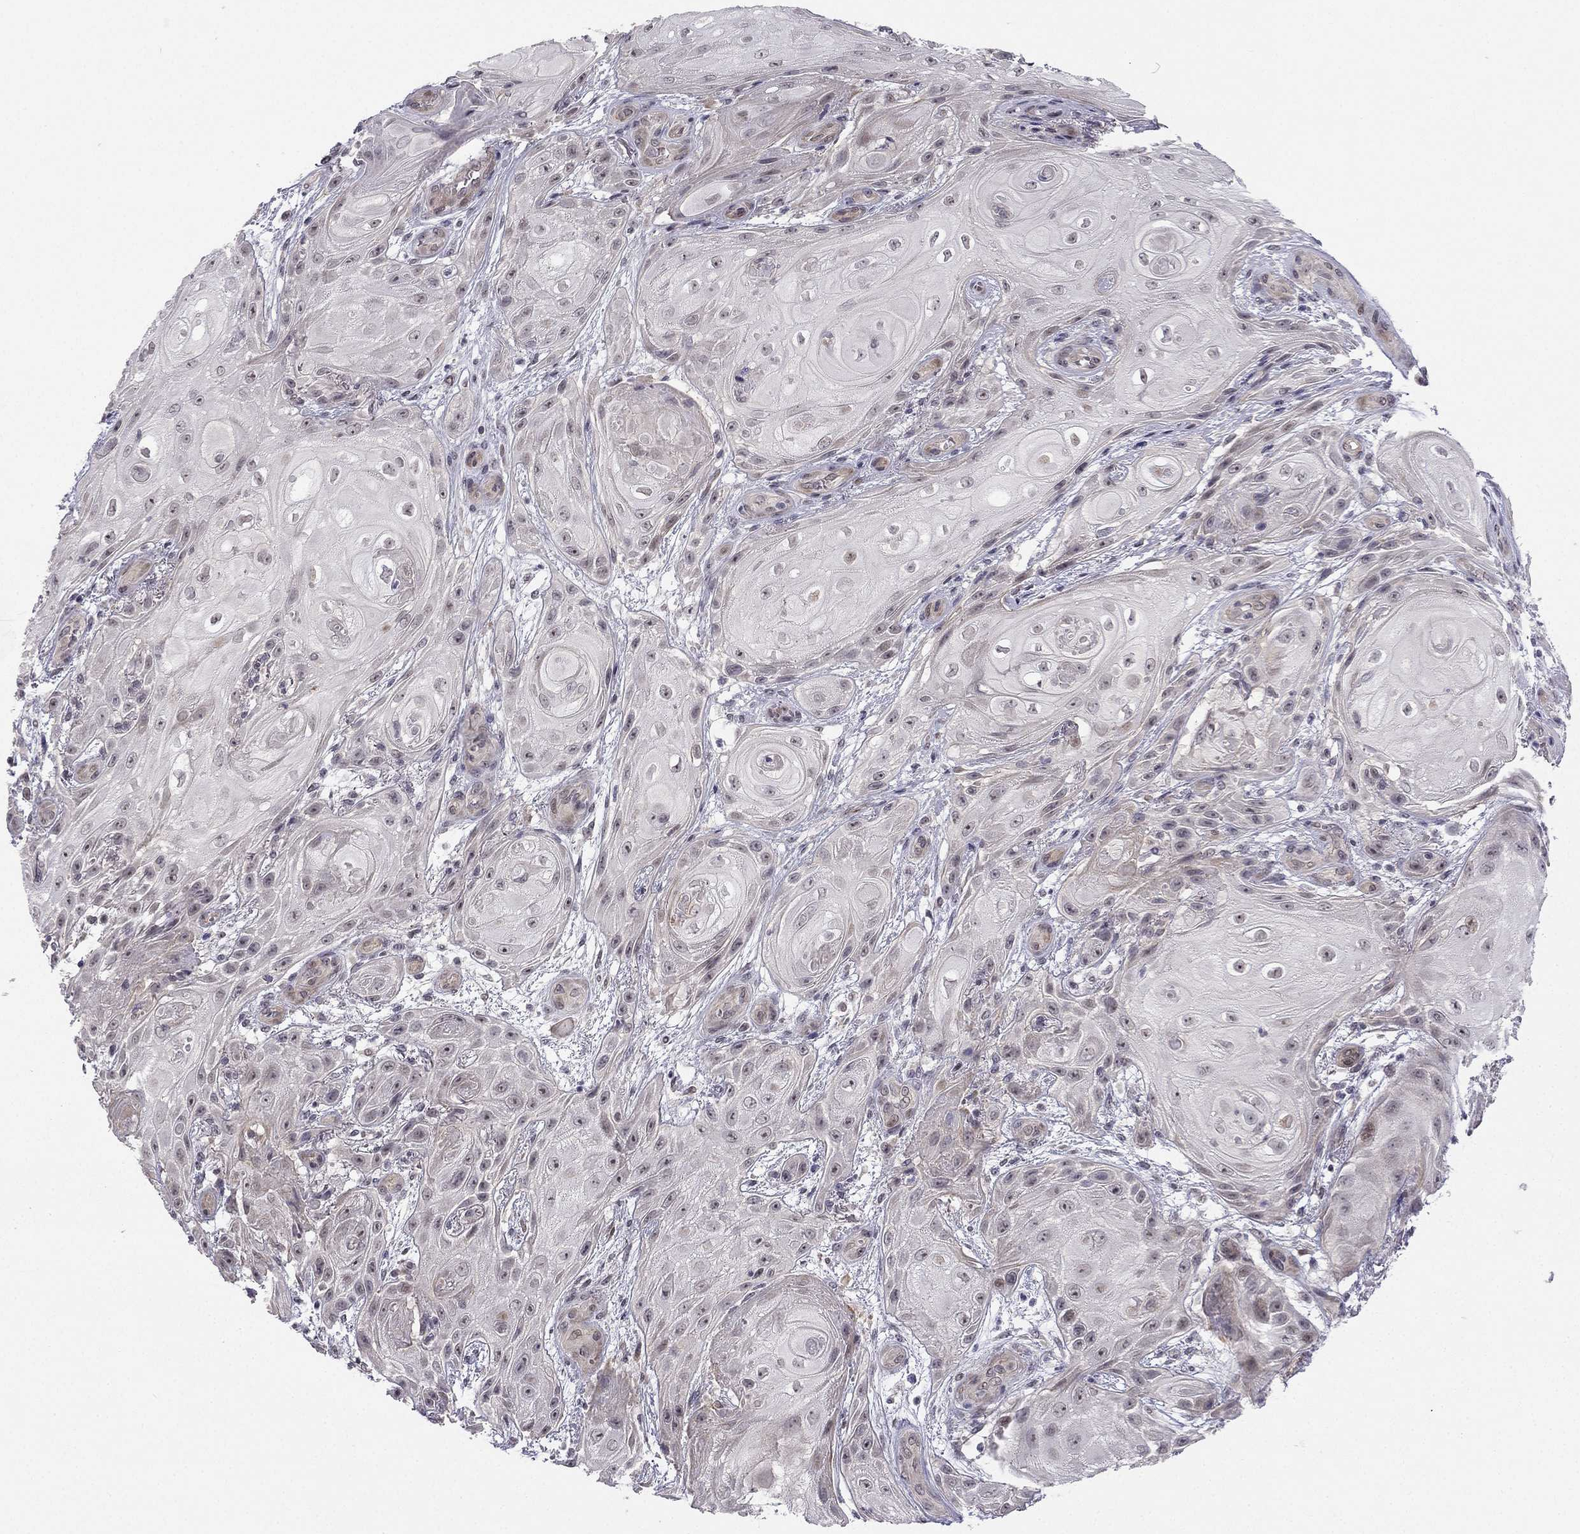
{"staining": {"intensity": "negative", "quantity": "none", "location": "none"}, "tissue": "skin cancer", "cell_type": "Tumor cells", "image_type": "cancer", "snomed": [{"axis": "morphology", "description": "Squamous cell carcinoma, NOS"}, {"axis": "topography", "description": "Skin"}], "caption": "Tumor cells show no significant positivity in skin cancer (squamous cell carcinoma).", "gene": "CHST8", "patient": {"sex": "male", "age": 62}}